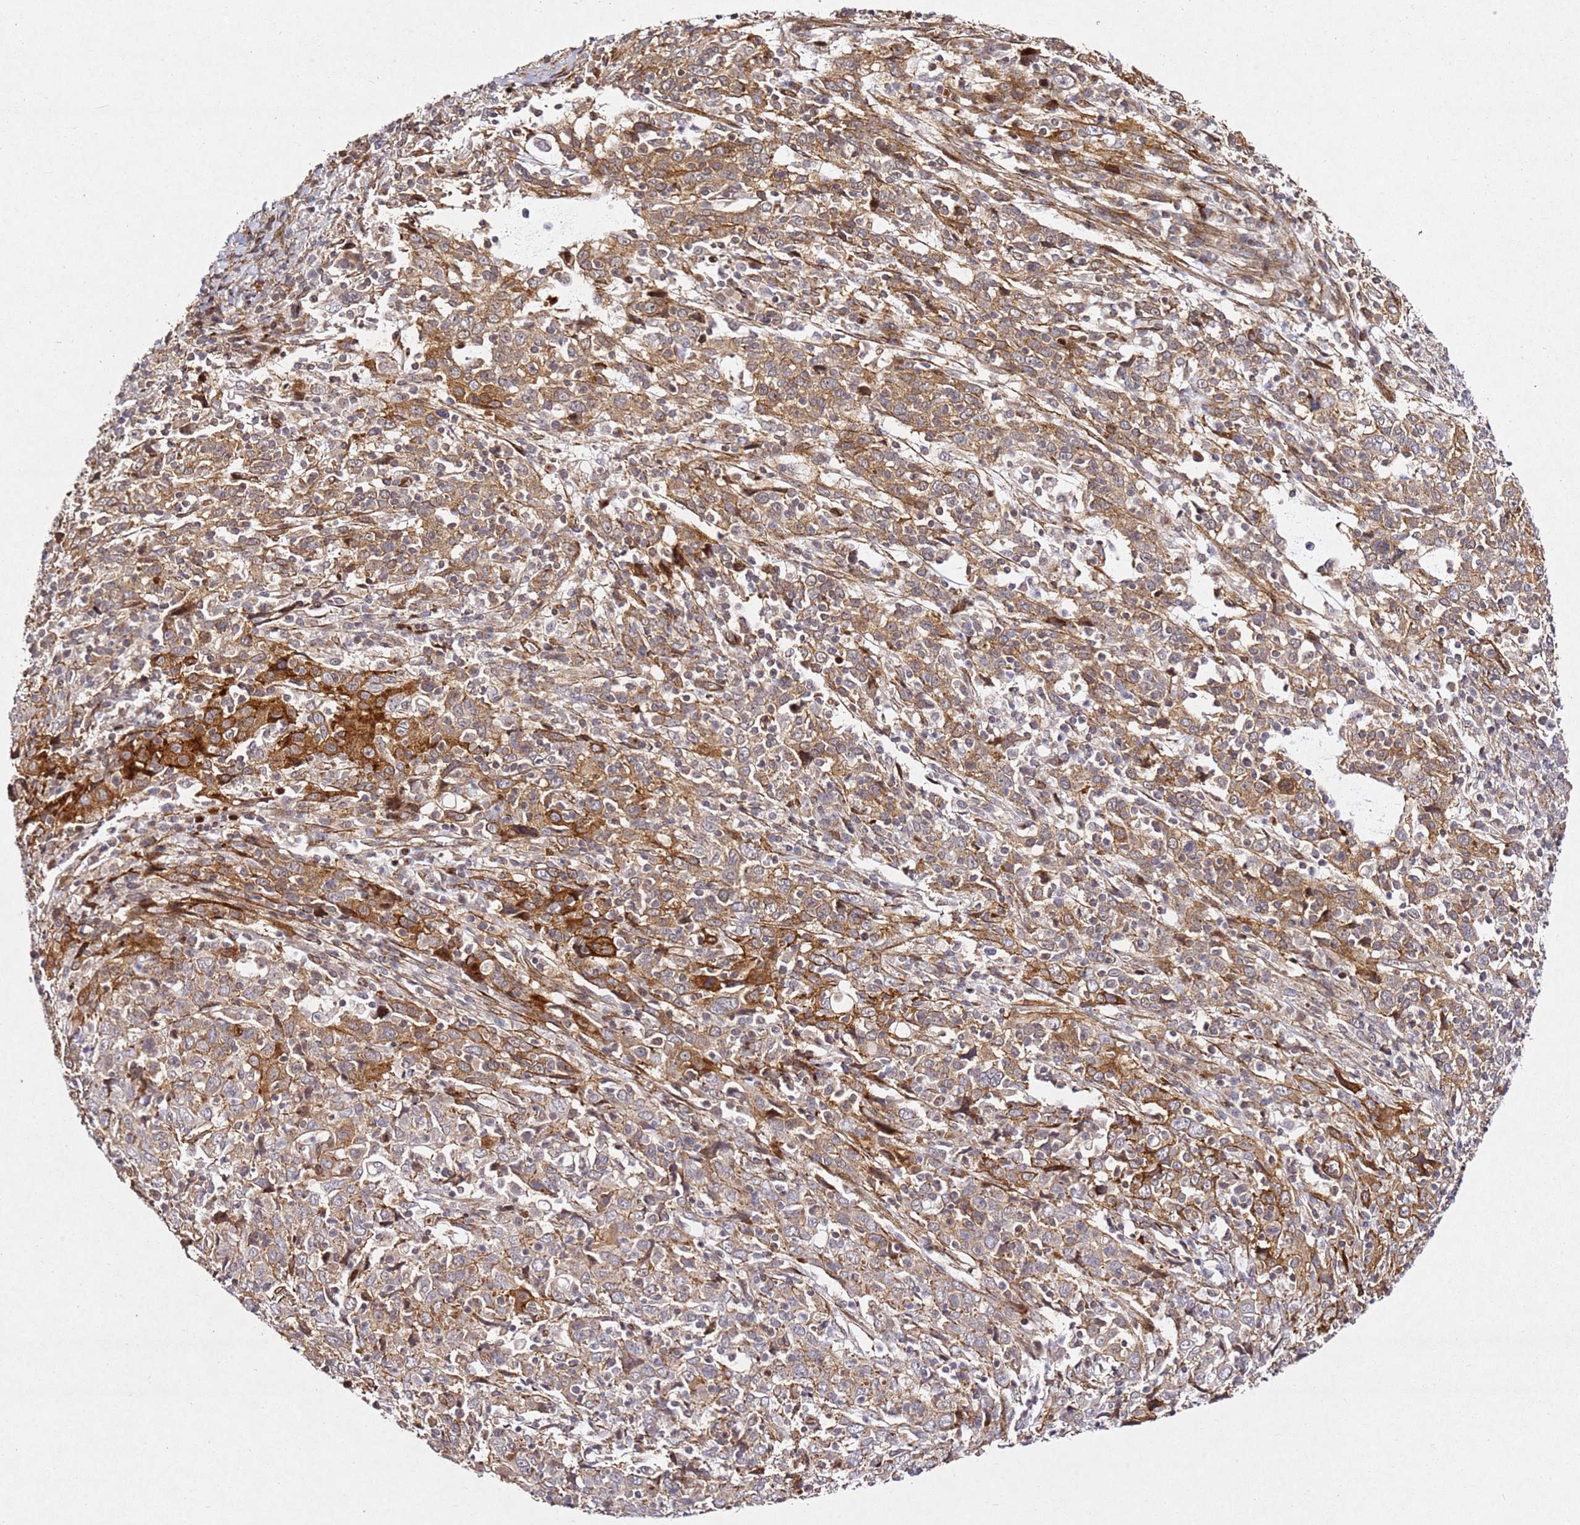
{"staining": {"intensity": "moderate", "quantity": ">75%", "location": "cytoplasmic/membranous"}, "tissue": "cervical cancer", "cell_type": "Tumor cells", "image_type": "cancer", "snomed": [{"axis": "morphology", "description": "Squamous cell carcinoma, NOS"}, {"axis": "topography", "description": "Cervix"}], "caption": "A micrograph showing moderate cytoplasmic/membranous expression in about >75% of tumor cells in cervical cancer, as visualized by brown immunohistochemical staining.", "gene": "ZNF296", "patient": {"sex": "female", "age": 46}}